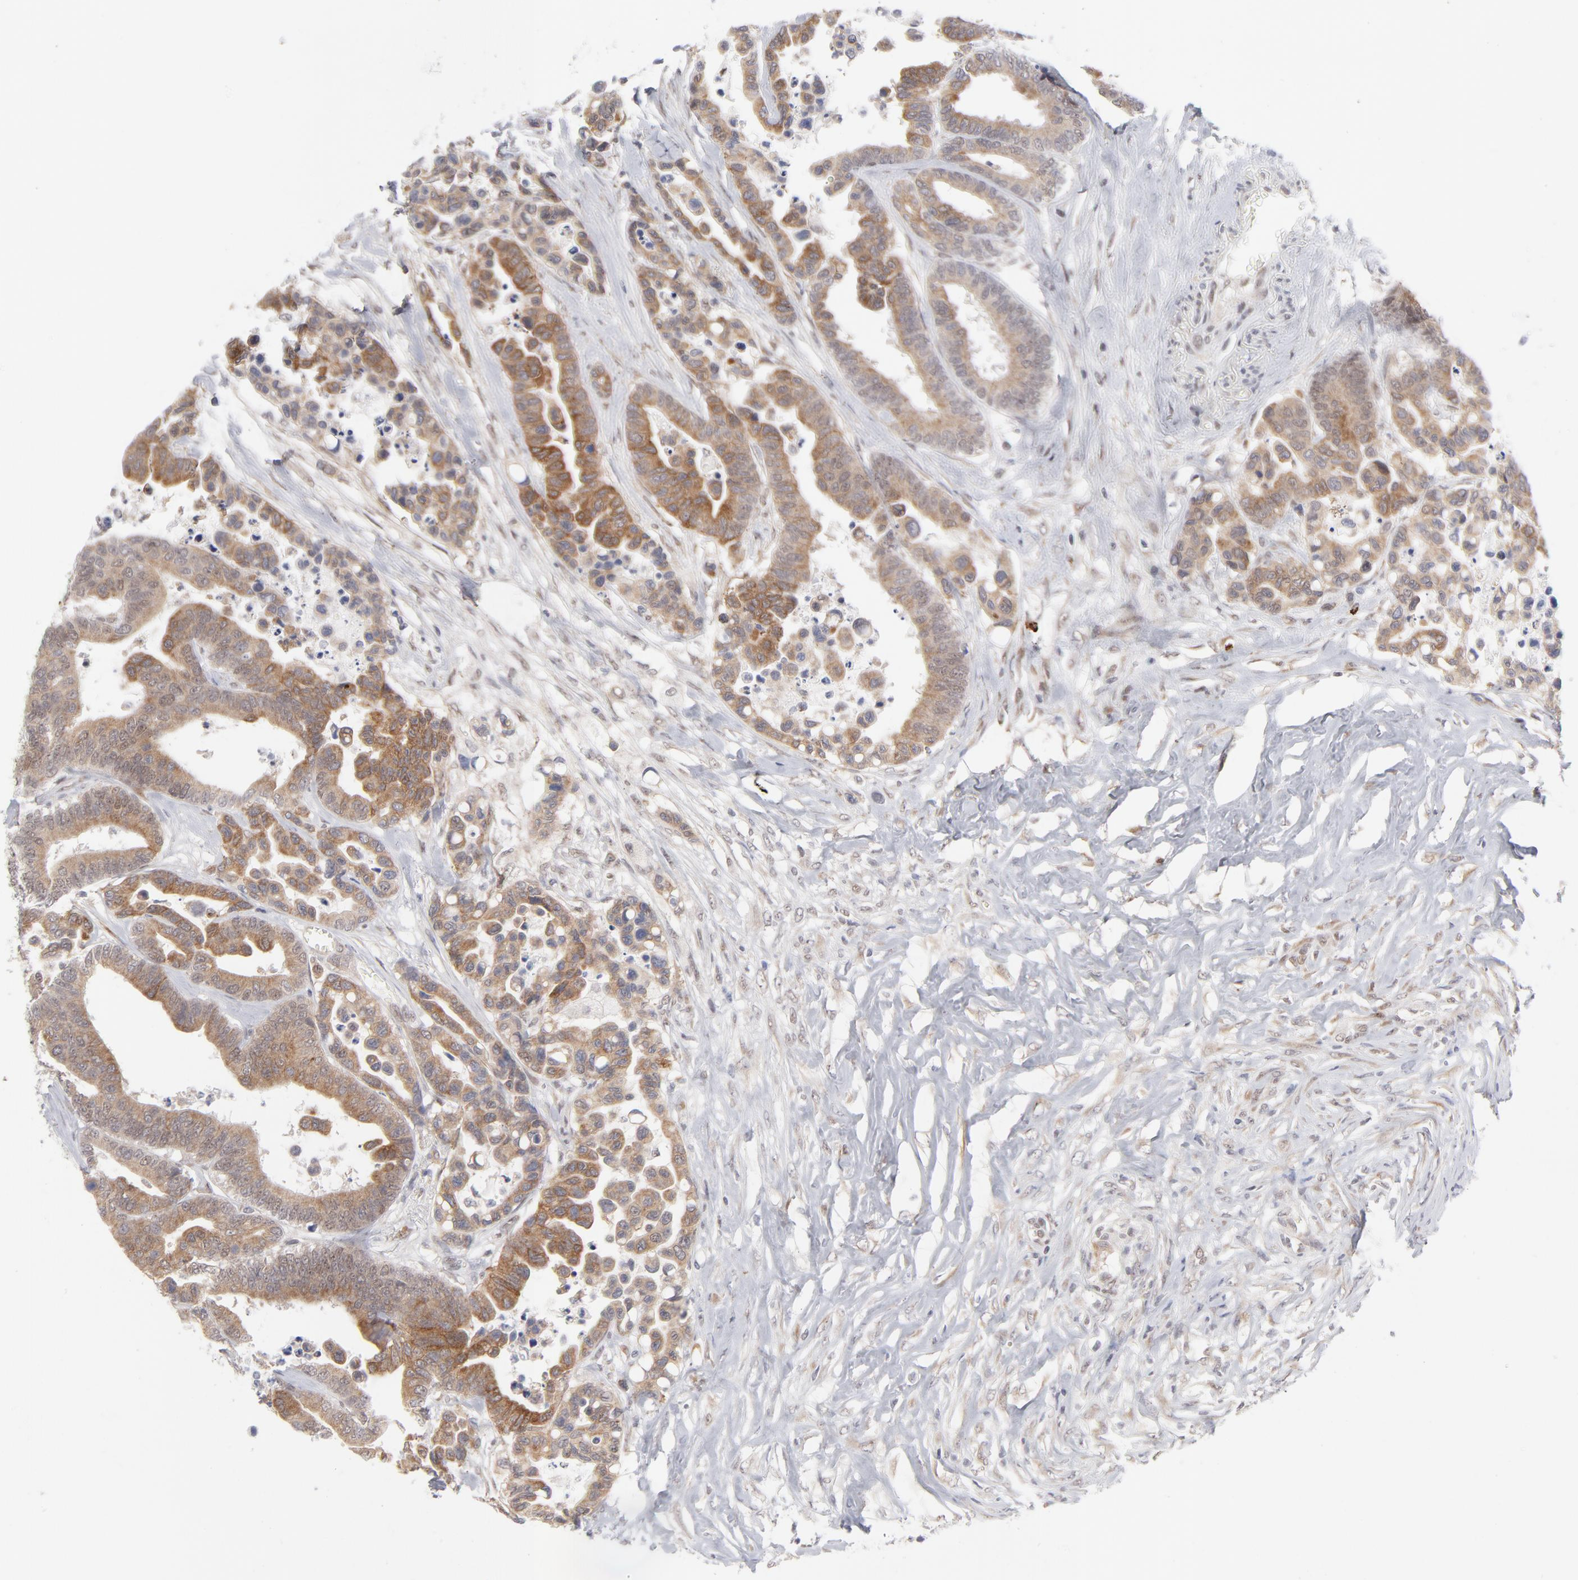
{"staining": {"intensity": "moderate", "quantity": ">75%", "location": "cytoplasmic/membranous"}, "tissue": "colorectal cancer", "cell_type": "Tumor cells", "image_type": "cancer", "snomed": [{"axis": "morphology", "description": "Adenocarcinoma, NOS"}, {"axis": "topography", "description": "Colon"}], "caption": "Adenocarcinoma (colorectal) was stained to show a protein in brown. There is medium levels of moderate cytoplasmic/membranous expression in approximately >75% of tumor cells. The protein is shown in brown color, while the nuclei are stained blue.", "gene": "NBN", "patient": {"sex": "male", "age": 82}}